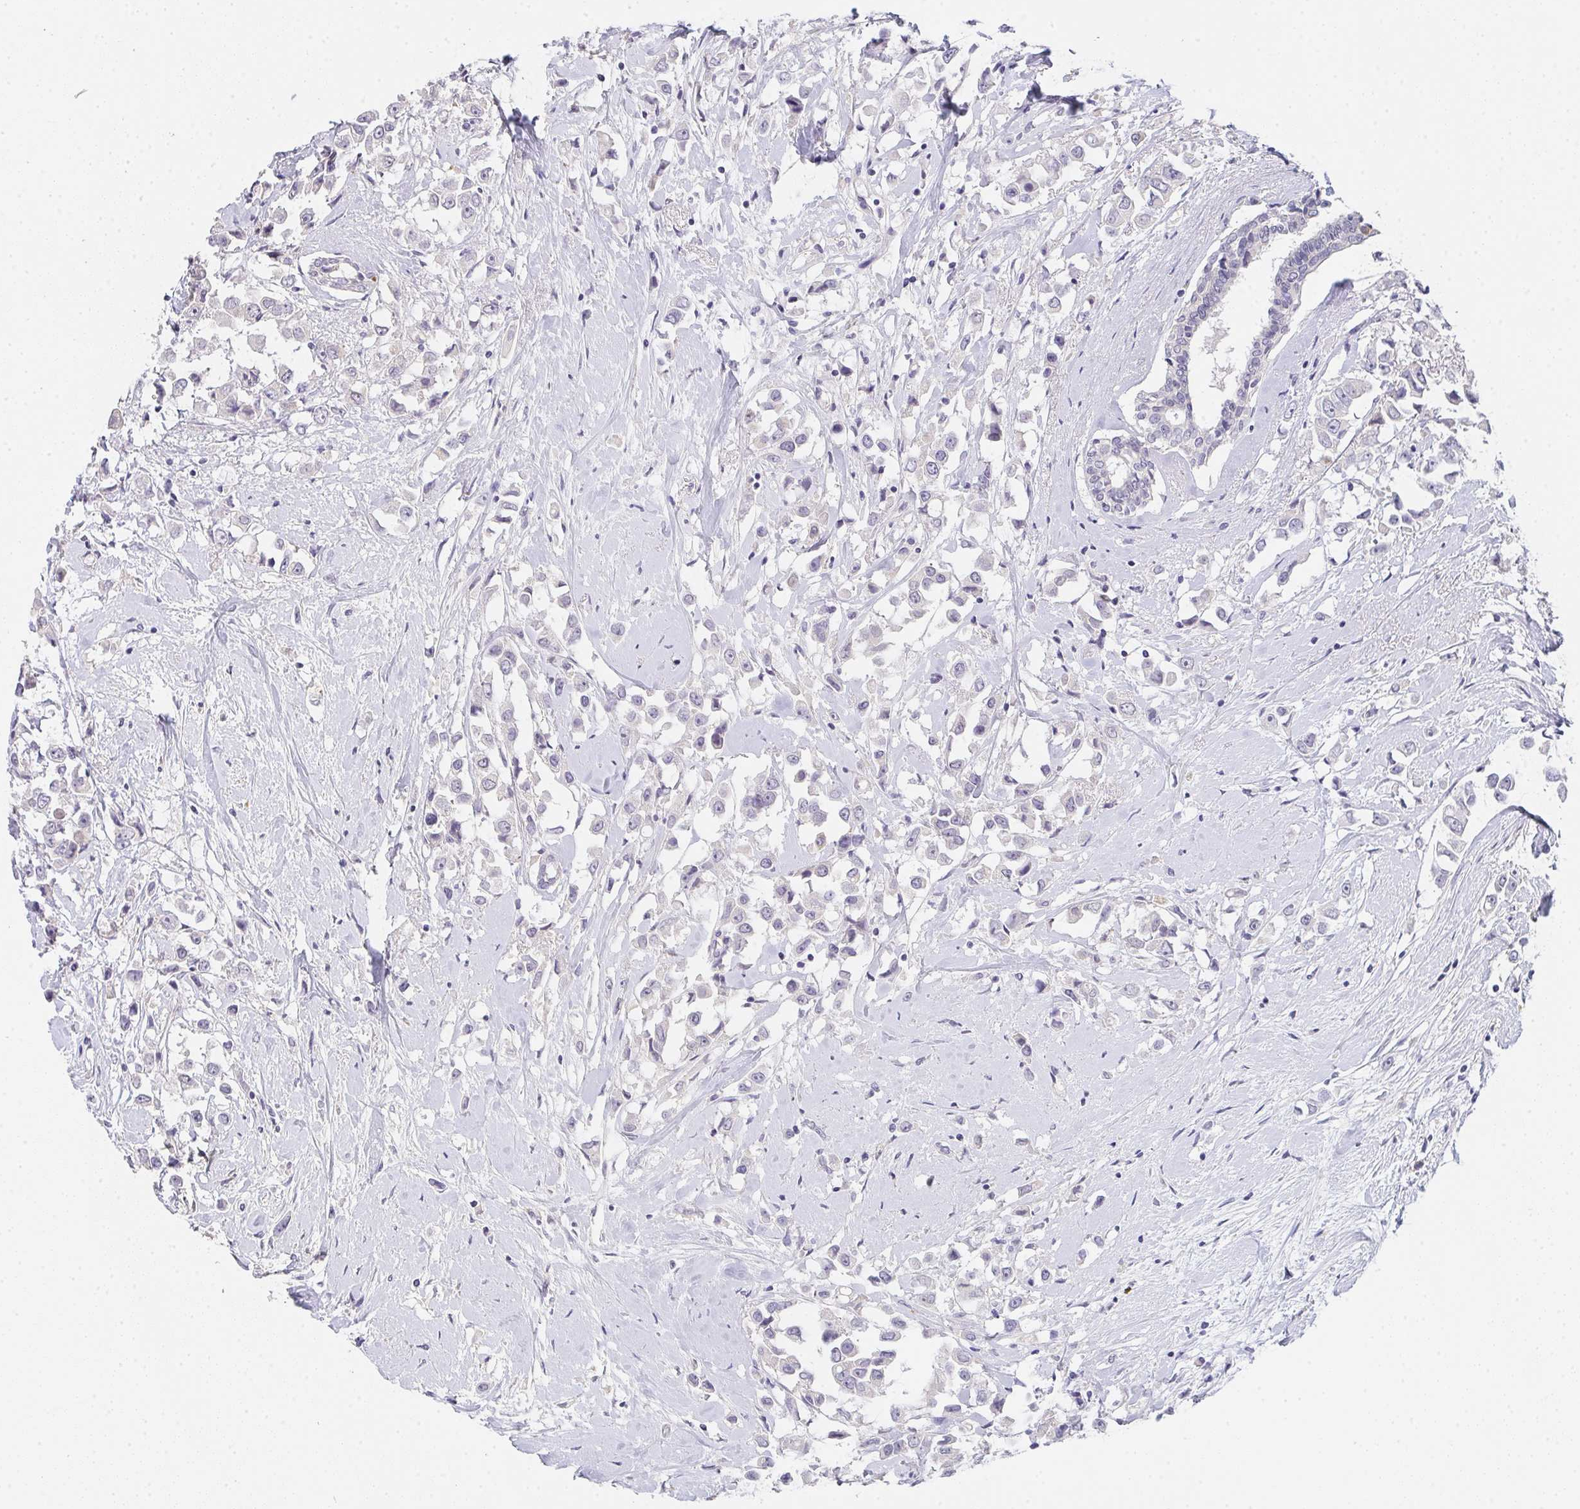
{"staining": {"intensity": "negative", "quantity": "none", "location": "none"}, "tissue": "breast cancer", "cell_type": "Tumor cells", "image_type": "cancer", "snomed": [{"axis": "morphology", "description": "Duct carcinoma"}, {"axis": "topography", "description": "Breast"}], "caption": "This is a image of IHC staining of breast cancer, which shows no staining in tumor cells. The staining is performed using DAB (3,3'-diaminobenzidine) brown chromogen with nuclei counter-stained in using hematoxylin.", "gene": "TMEM219", "patient": {"sex": "female", "age": 61}}